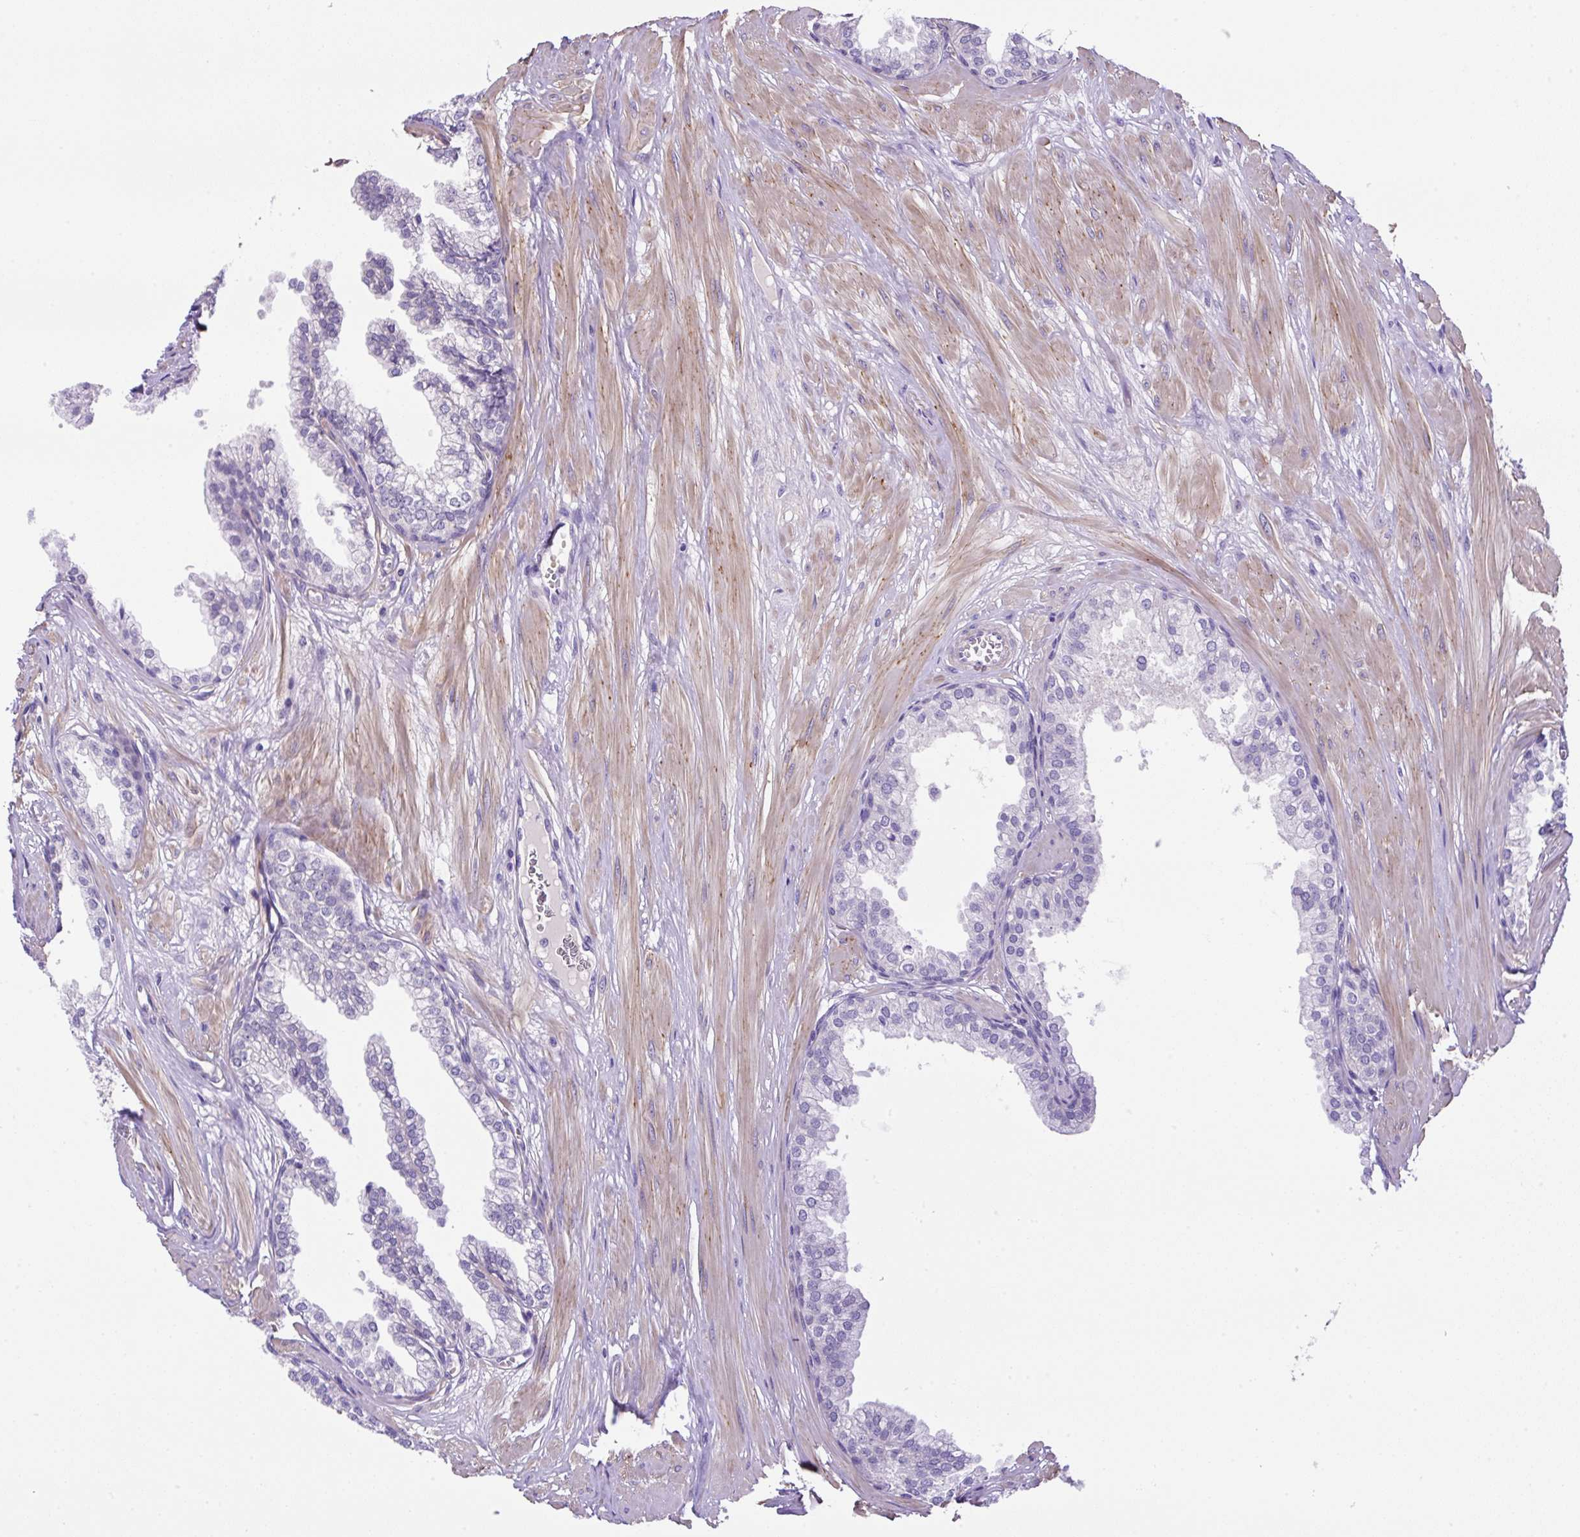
{"staining": {"intensity": "negative", "quantity": "none", "location": "none"}, "tissue": "prostate", "cell_type": "Glandular cells", "image_type": "normal", "snomed": [{"axis": "morphology", "description": "Normal tissue, NOS"}, {"axis": "topography", "description": "Prostate"}, {"axis": "topography", "description": "Peripheral nerve tissue"}], "caption": "Immunohistochemical staining of normal human prostate displays no significant expression in glandular cells.", "gene": "NPTN", "patient": {"sex": "male", "age": 55}}